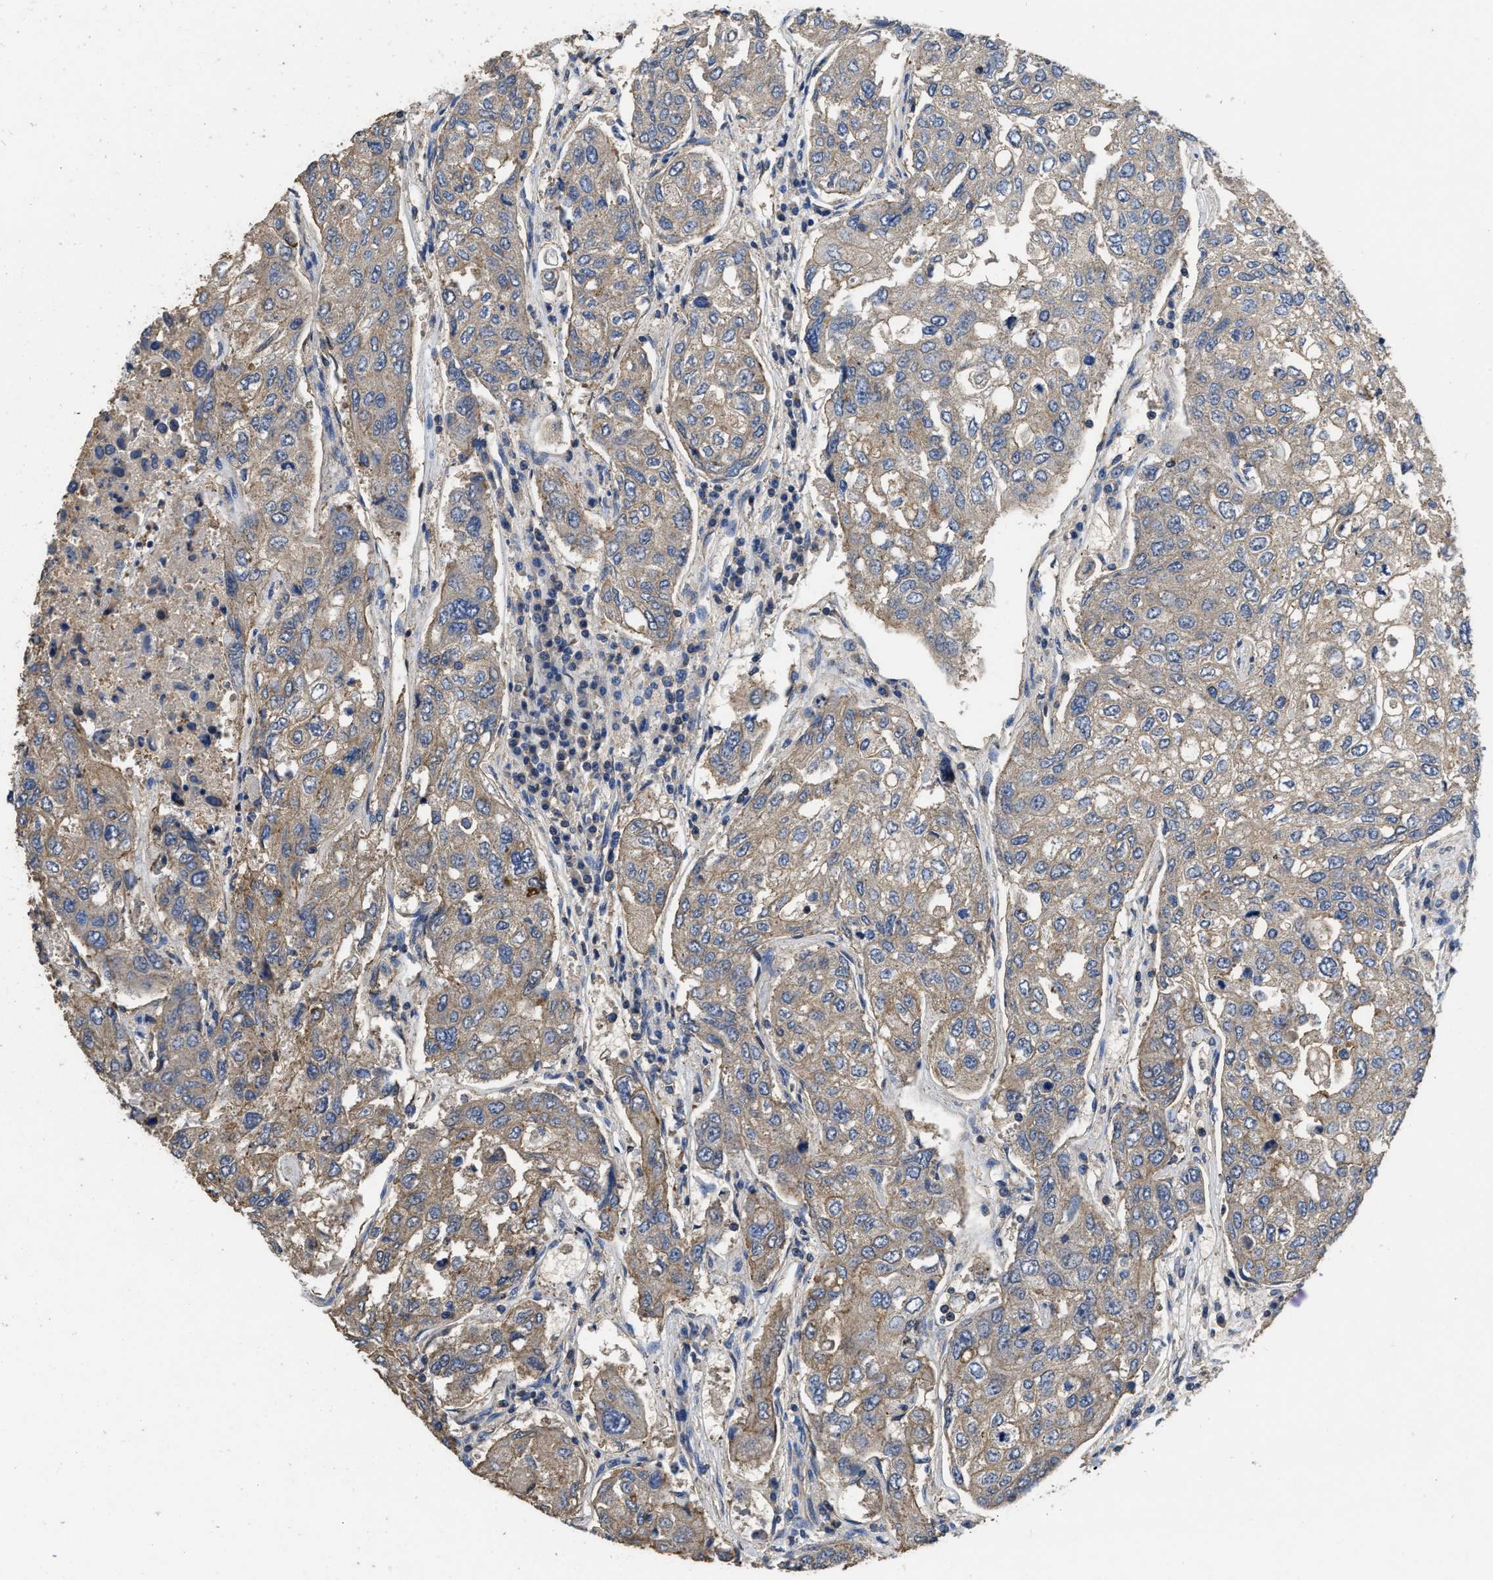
{"staining": {"intensity": "weak", "quantity": ">75%", "location": "cytoplasmic/membranous"}, "tissue": "urothelial cancer", "cell_type": "Tumor cells", "image_type": "cancer", "snomed": [{"axis": "morphology", "description": "Urothelial carcinoma, High grade"}, {"axis": "topography", "description": "Lymph node"}, {"axis": "topography", "description": "Urinary bladder"}], "caption": "An image of human urothelial cancer stained for a protein reveals weak cytoplasmic/membranous brown staining in tumor cells.", "gene": "USP4", "patient": {"sex": "male", "age": 51}}